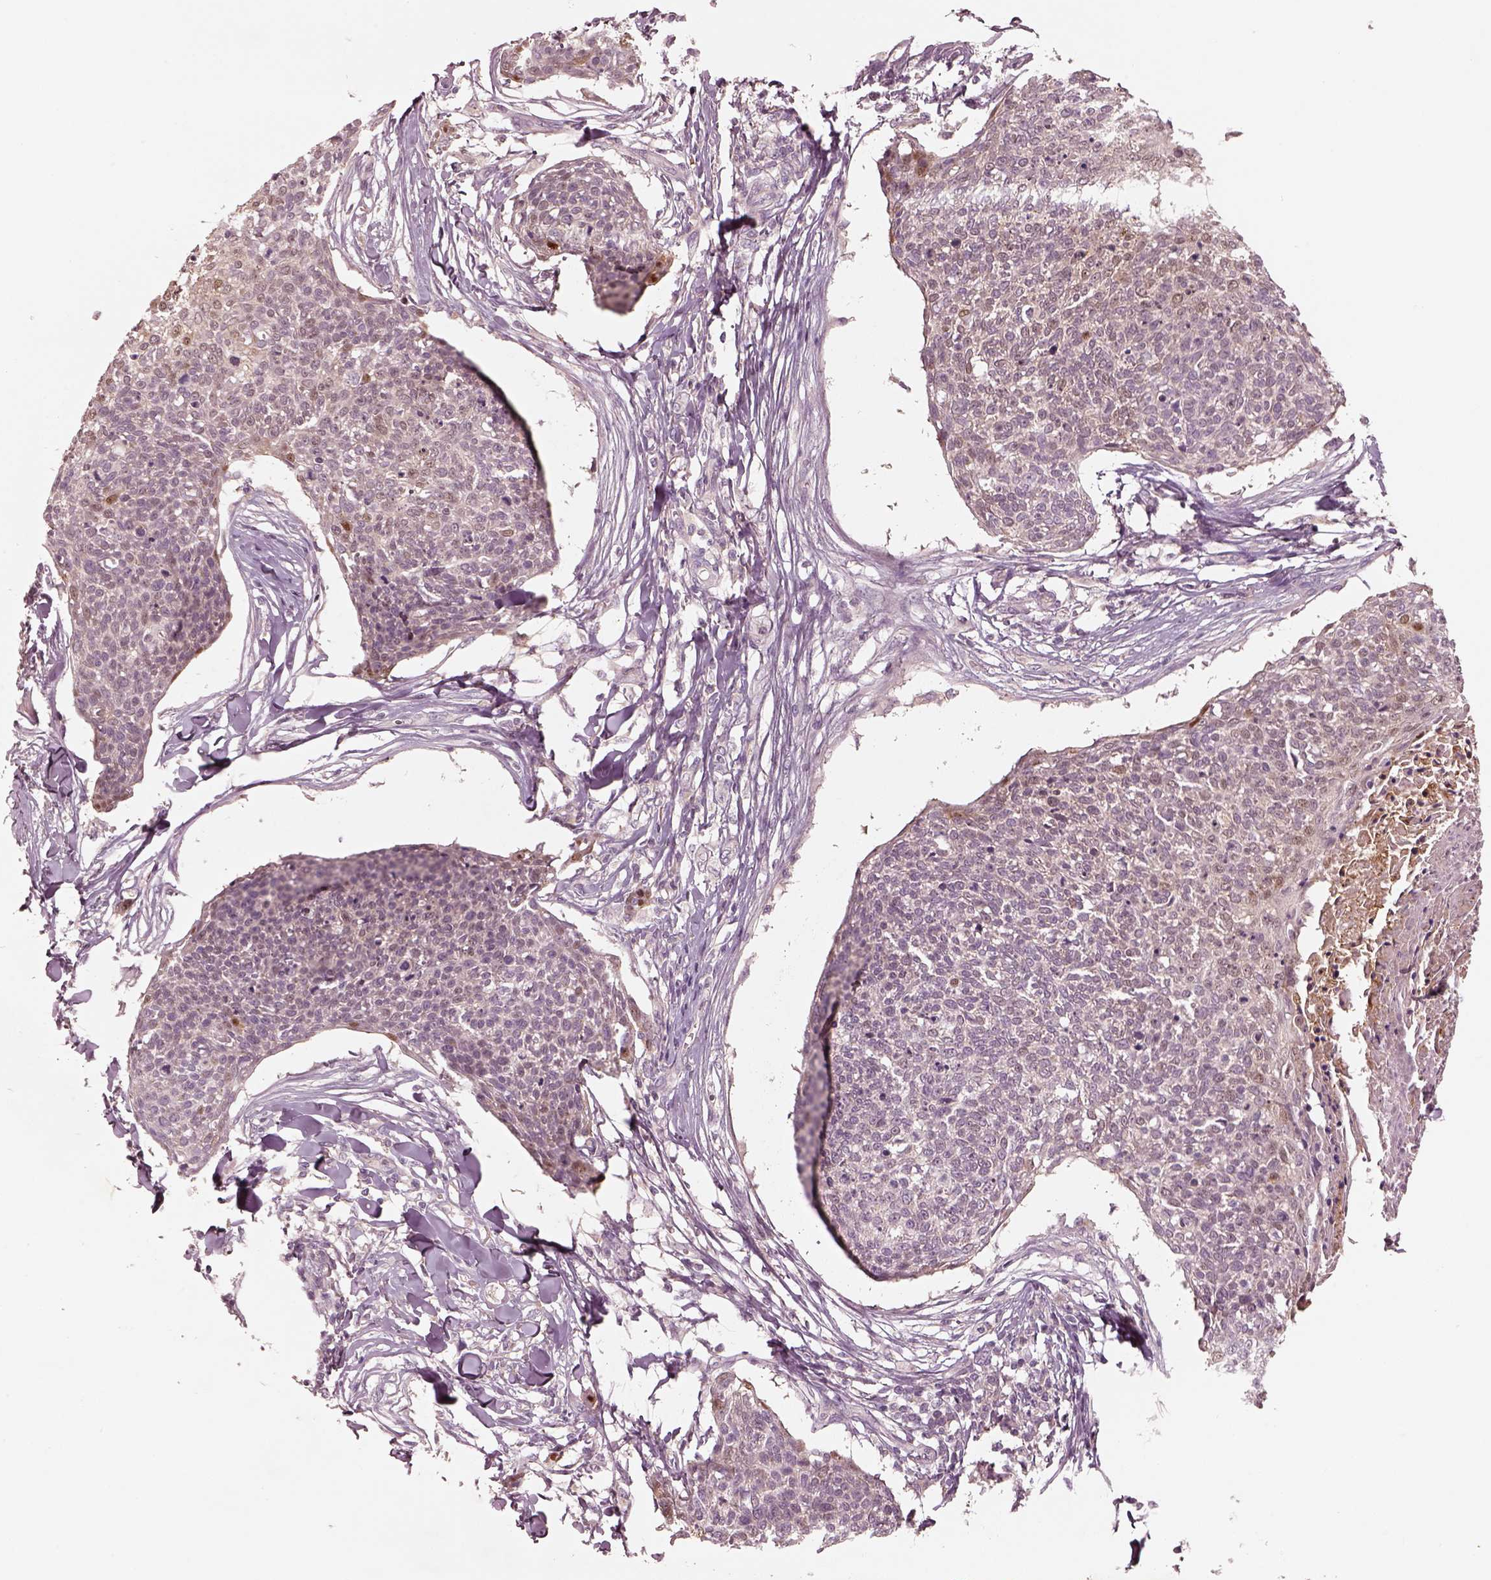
{"staining": {"intensity": "moderate", "quantity": "<25%", "location": "nuclear"}, "tissue": "skin cancer", "cell_type": "Tumor cells", "image_type": "cancer", "snomed": [{"axis": "morphology", "description": "Squamous cell carcinoma, NOS"}, {"axis": "topography", "description": "Skin"}, {"axis": "topography", "description": "Vulva"}], "caption": "Skin squamous cell carcinoma stained with DAB immunohistochemistry (IHC) shows low levels of moderate nuclear expression in about <25% of tumor cells. (Brightfield microscopy of DAB IHC at high magnification).", "gene": "SDCBP2", "patient": {"sex": "female", "age": 75}}